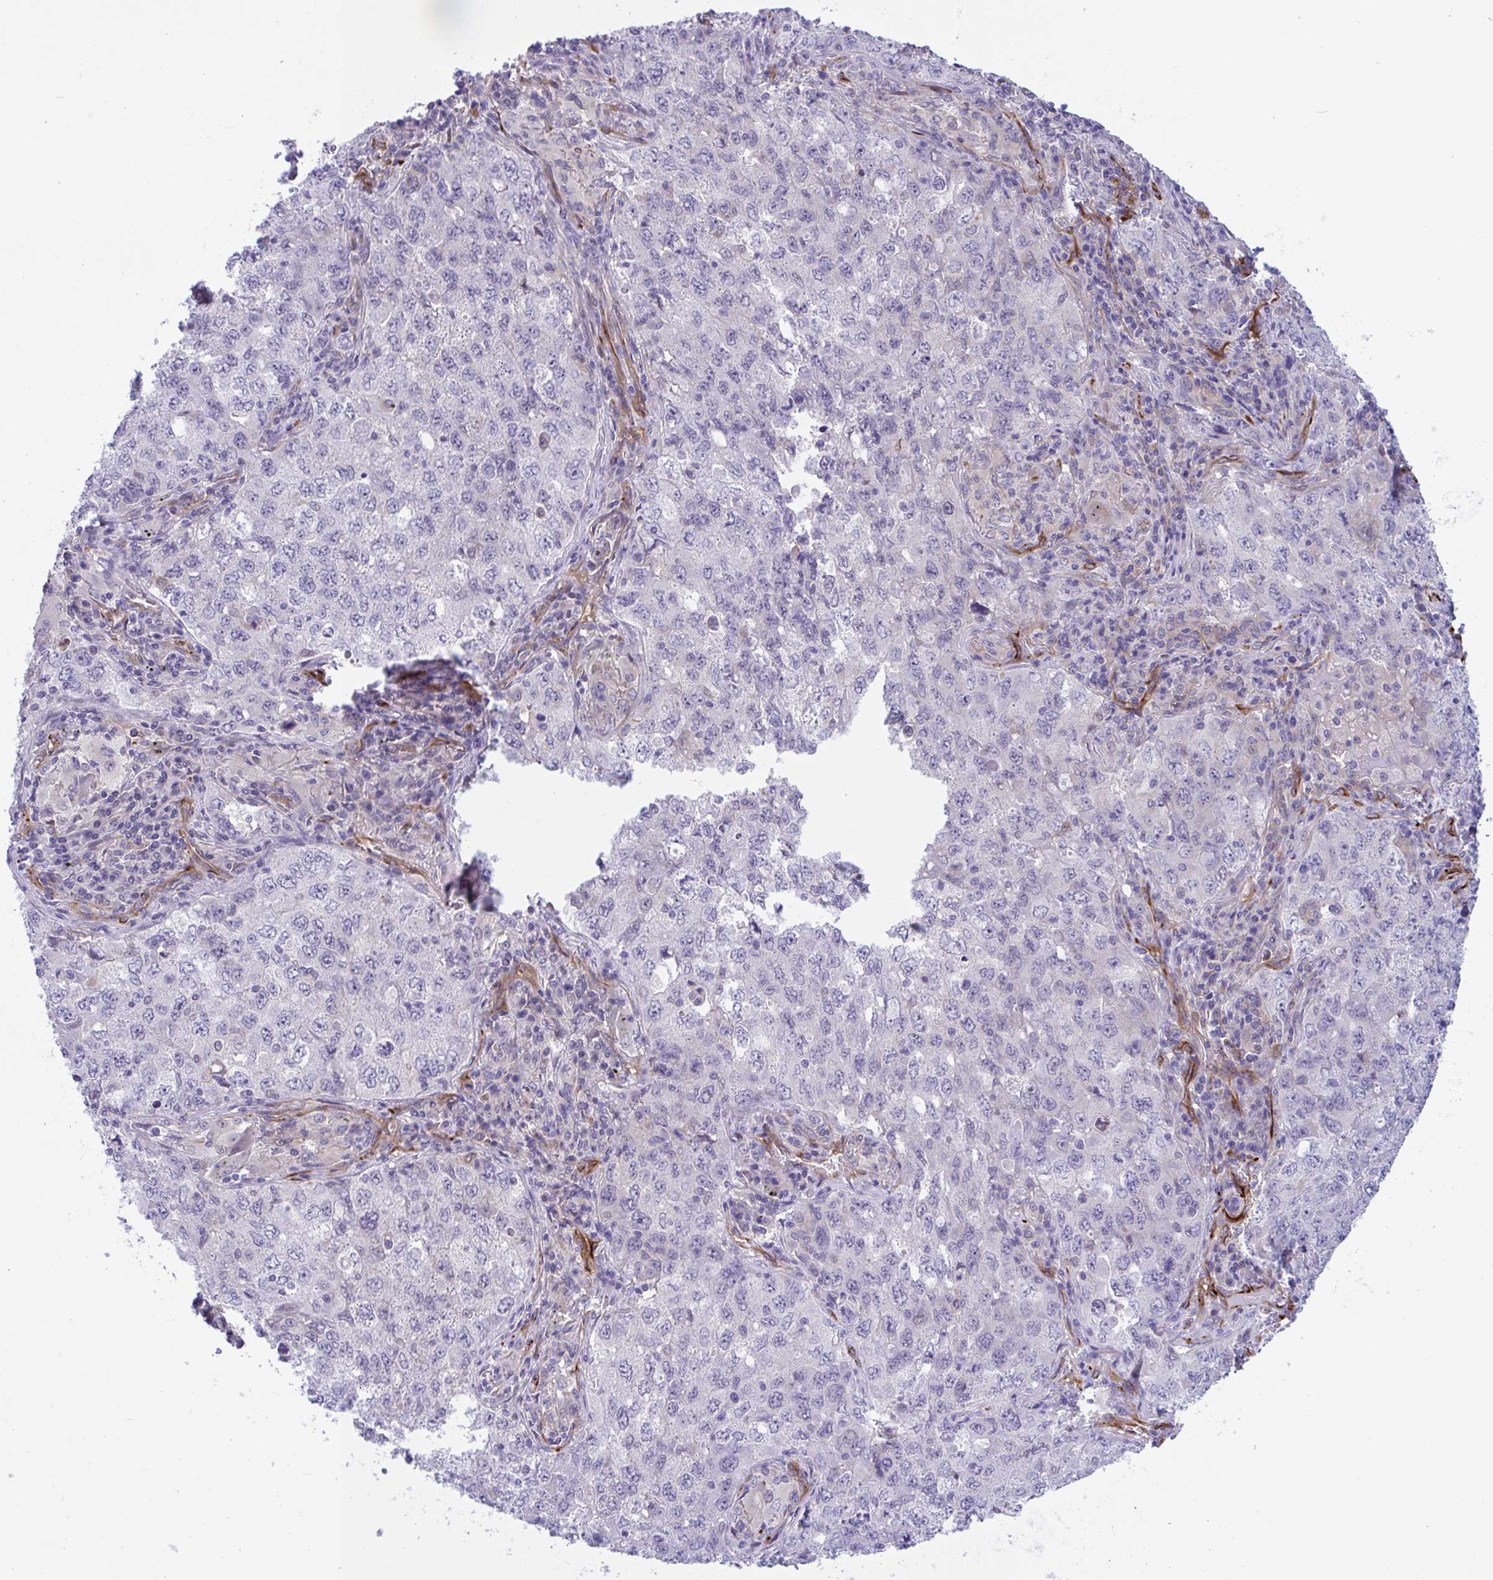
{"staining": {"intensity": "negative", "quantity": "none", "location": "none"}, "tissue": "lung cancer", "cell_type": "Tumor cells", "image_type": "cancer", "snomed": [{"axis": "morphology", "description": "Adenocarcinoma, NOS"}, {"axis": "topography", "description": "Lung"}], "caption": "A photomicrograph of lung adenocarcinoma stained for a protein exhibits no brown staining in tumor cells.", "gene": "PRRT4", "patient": {"sex": "female", "age": 57}}